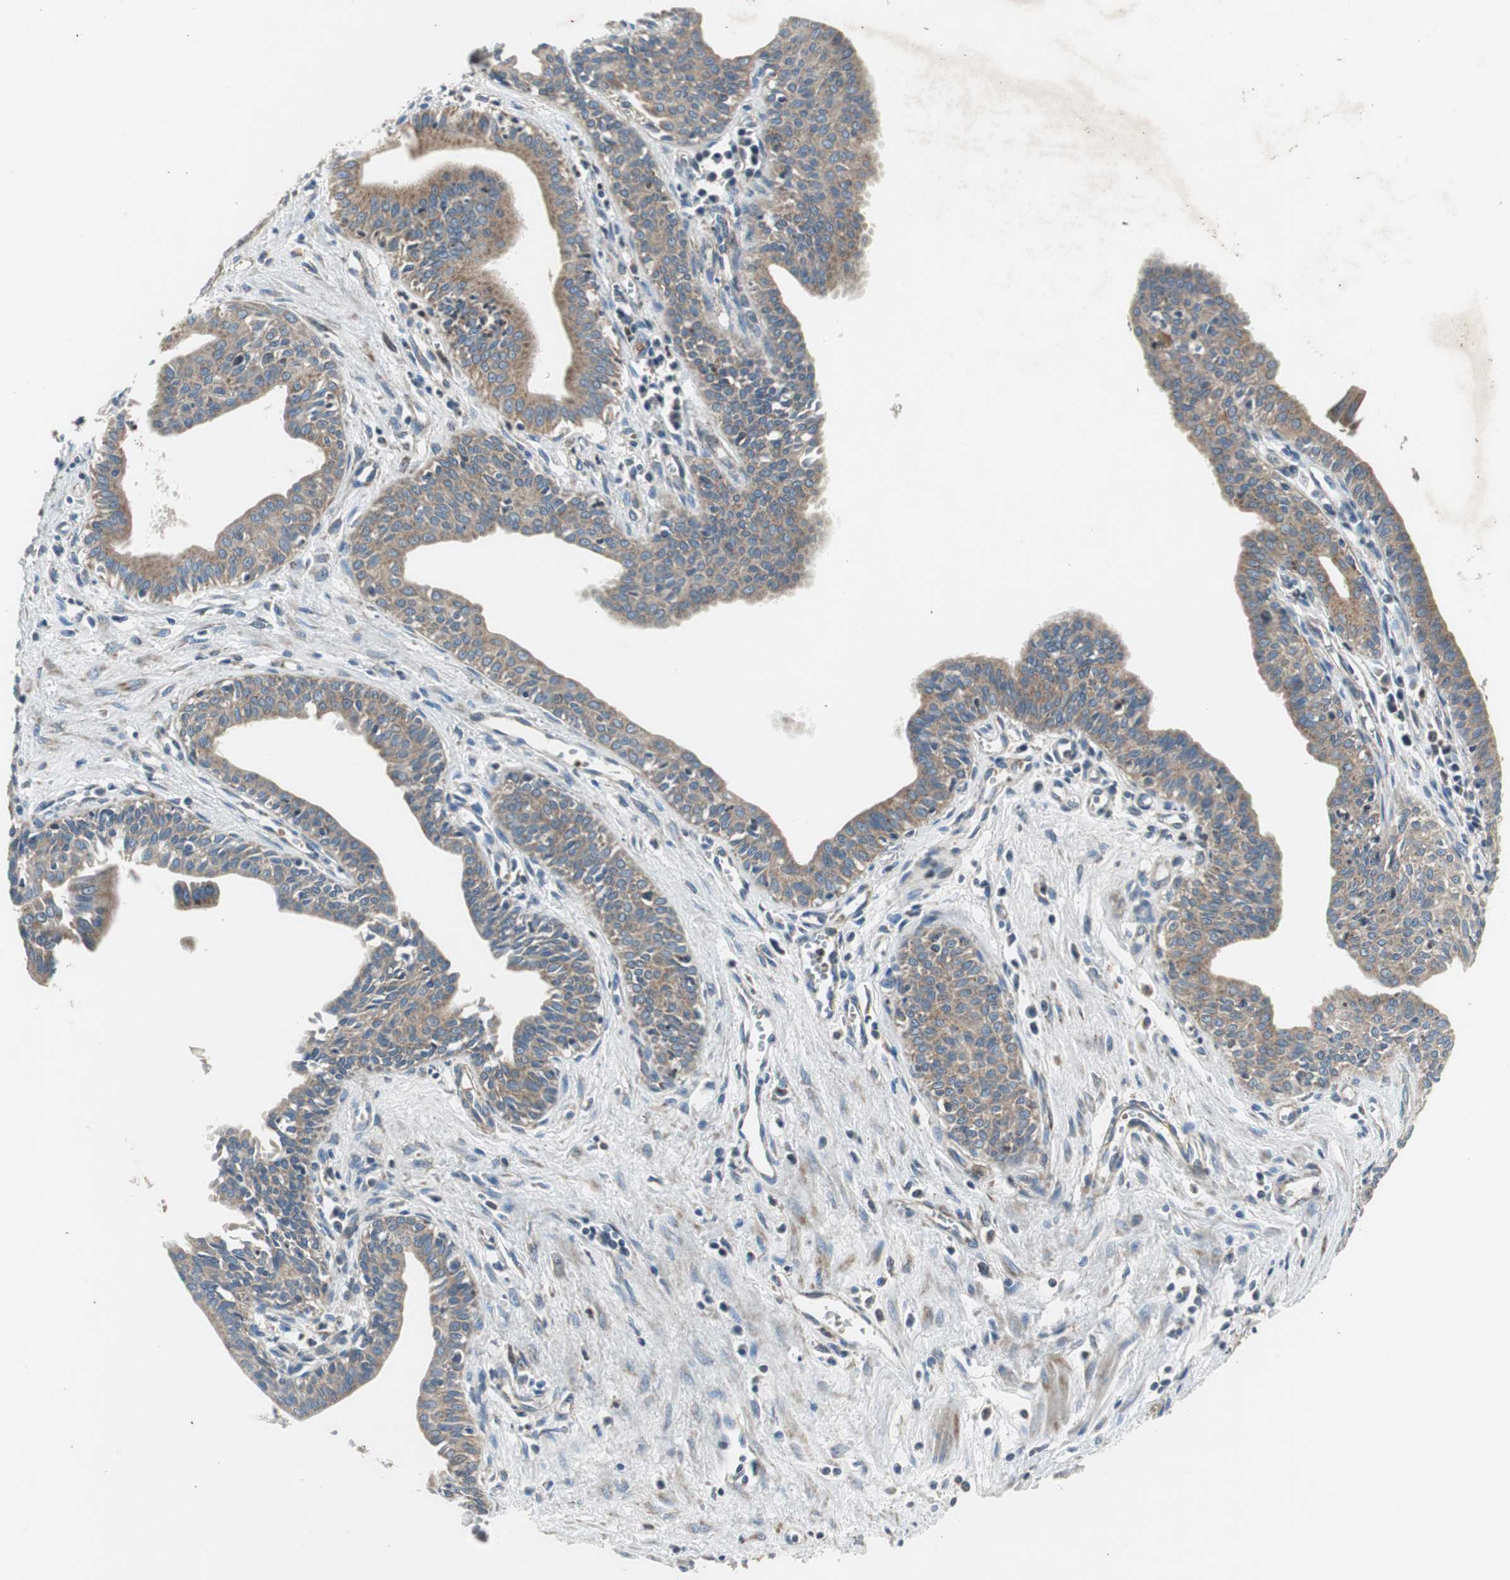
{"staining": {"intensity": "strong", "quantity": ">75%", "location": "cytoplasmic/membranous"}, "tissue": "pancreatic cancer", "cell_type": "Tumor cells", "image_type": "cancer", "snomed": [{"axis": "morphology", "description": "Normal tissue, NOS"}, {"axis": "topography", "description": "Lymph node"}], "caption": "DAB (3,3'-diaminobenzidine) immunohistochemical staining of human pancreatic cancer exhibits strong cytoplasmic/membranous protein positivity in approximately >75% of tumor cells.", "gene": "PI4KB", "patient": {"sex": "male", "age": 50}}